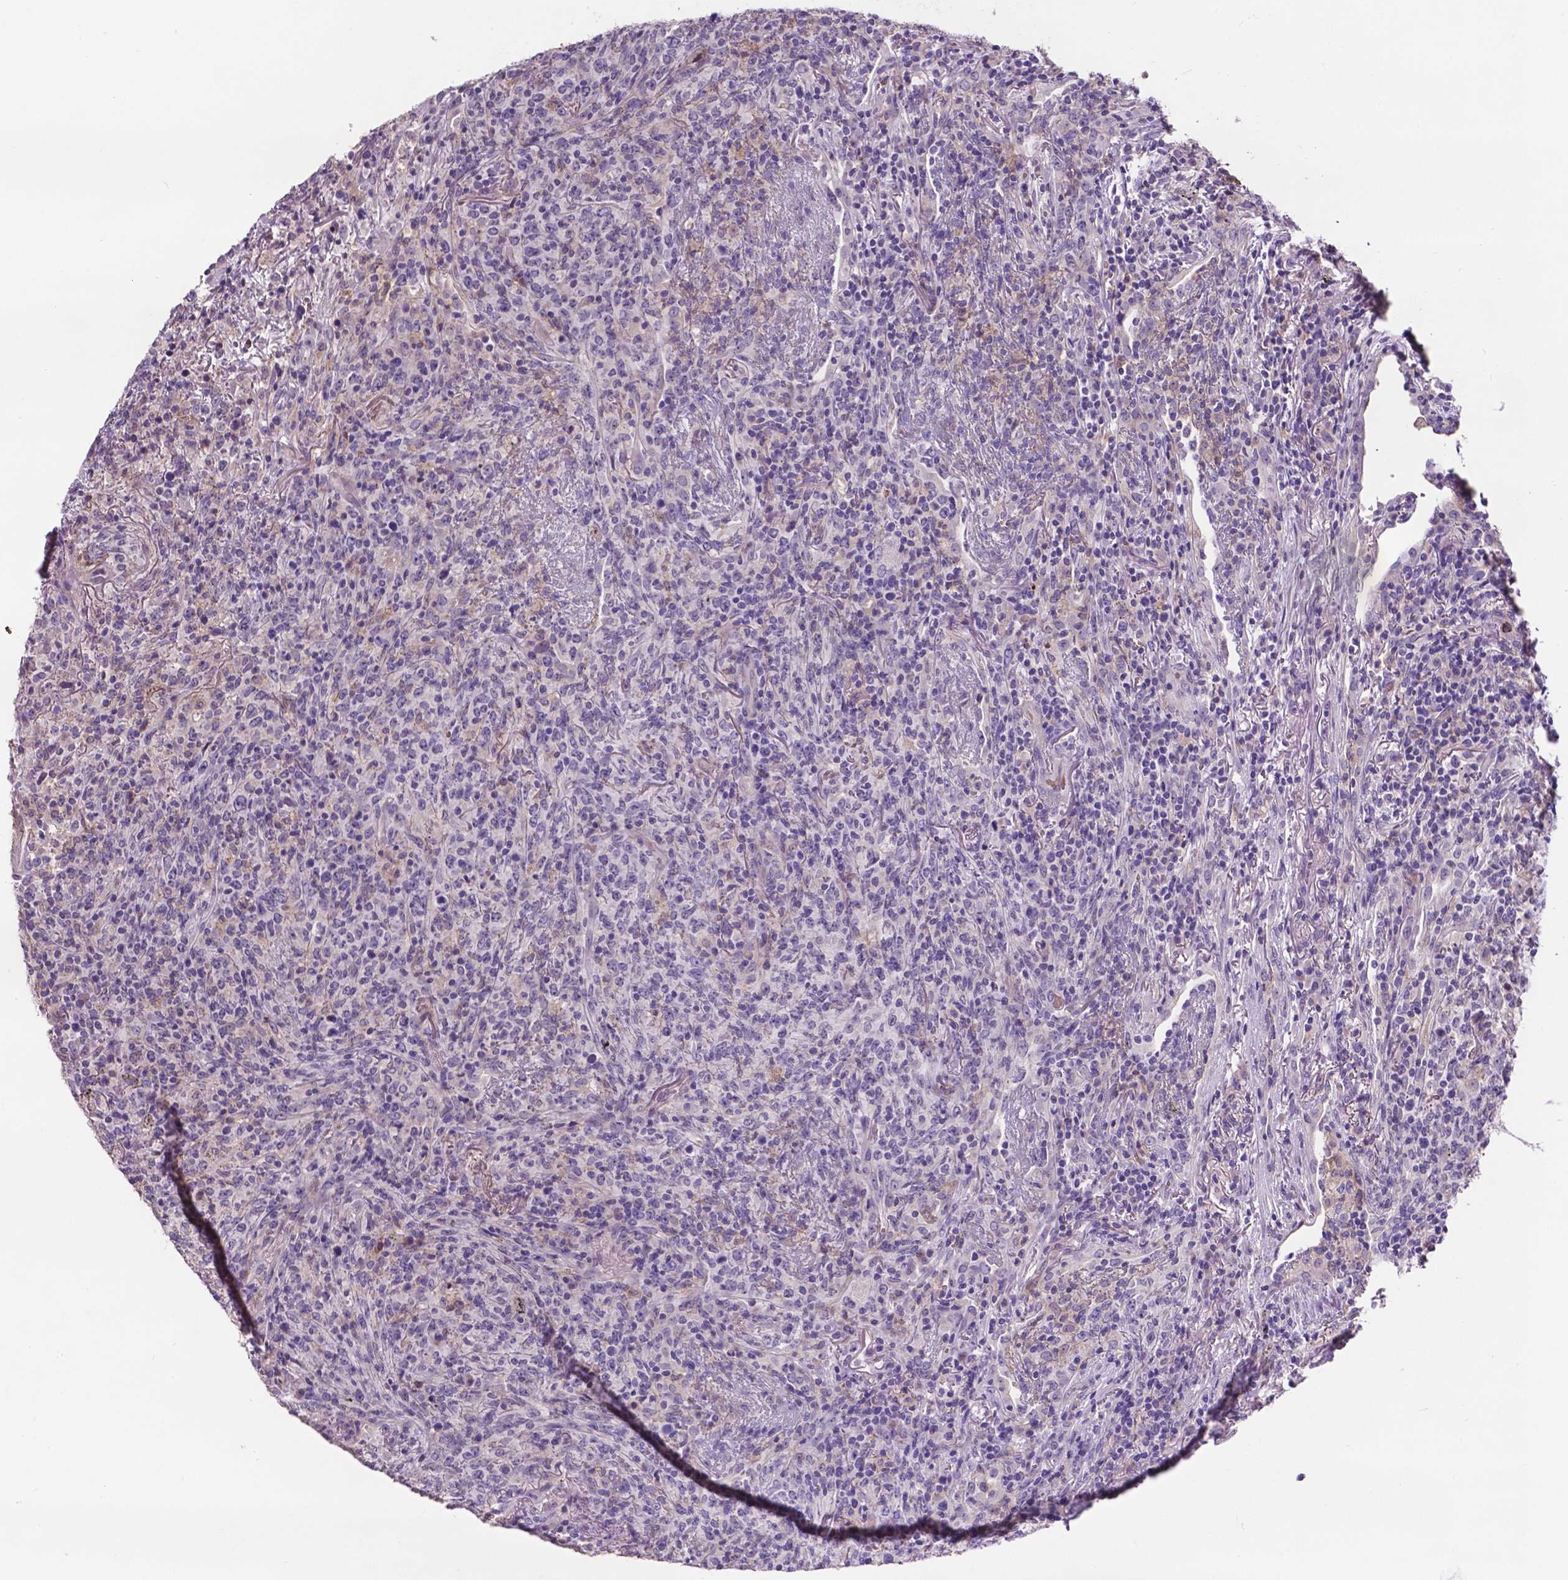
{"staining": {"intensity": "negative", "quantity": "none", "location": "none"}, "tissue": "lymphoma", "cell_type": "Tumor cells", "image_type": "cancer", "snomed": [{"axis": "morphology", "description": "Malignant lymphoma, non-Hodgkin's type, High grade"}, {"axis": "topography", "description": "Lung"}], "caption": "This is a image of immunohistochemistry (IHC) staining of high-grade malignant lymphoma, non-Hodgkin's type, which shows no positivity in tumor cells.", "gene": "PLSCR1", "patient": {"sex": "male", "age": 79}}